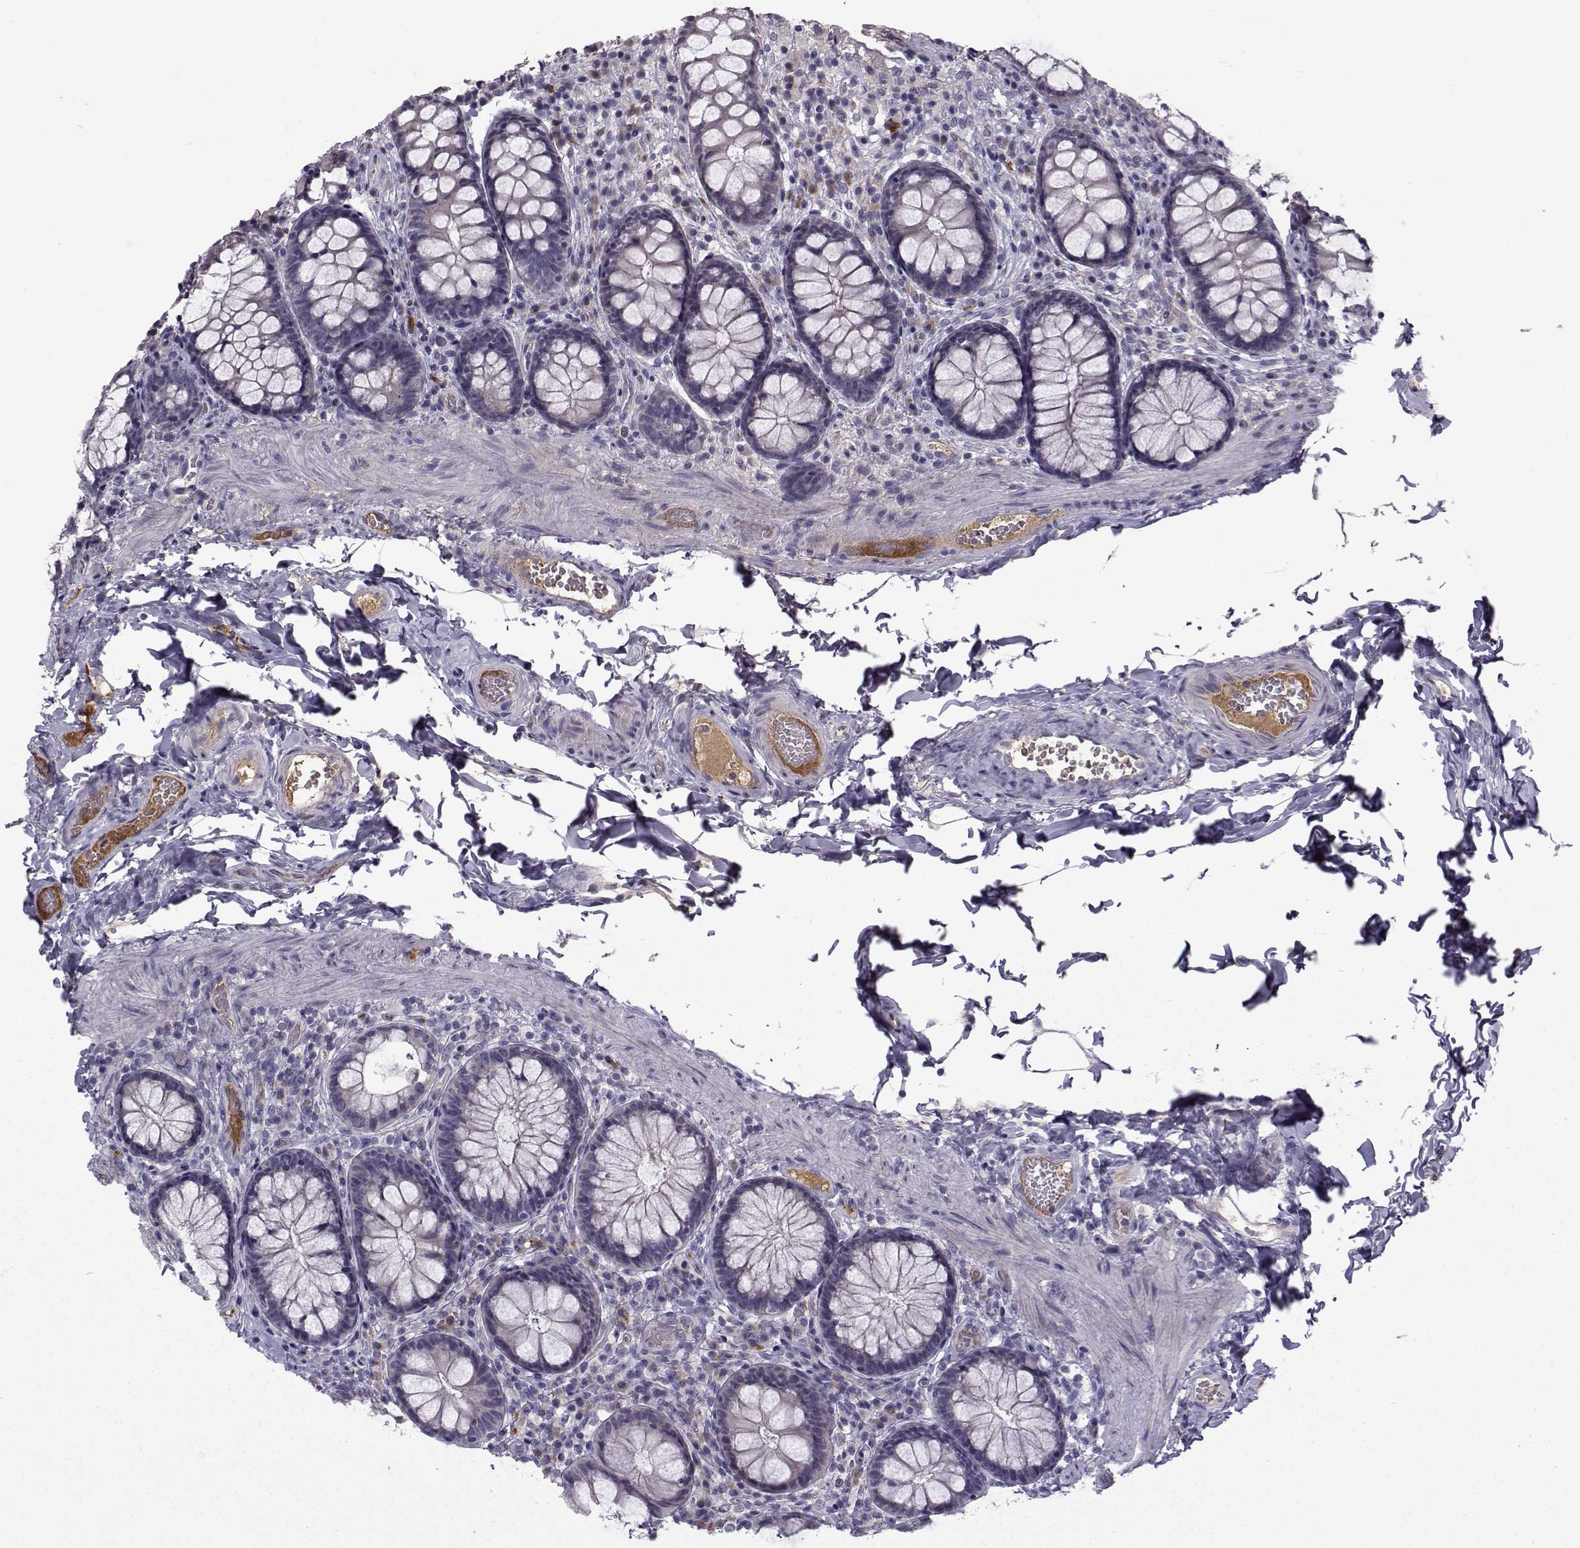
{"staining": {"intensity": "weak", "quantity": ">75%", "location": "cytoplasmic/membranous"}, "tissue": "colon", "cell_type": "Endothelial cells", "image_type": "normal", "snomed": [{"axis": "morphology", "description": "Normal tissue, NOS"}, {"axis": "topography", "description": "Colon"}], "caption": "A brown stain shows weak cytoplasmic/membranous expression of a protein in endothelial cells of normal colon. The protein of interest is shown in brown color, while the nuclei are stained blue.", "gene": "TNFRSF11B", "patient": {"sex": "female", "age": 86}}